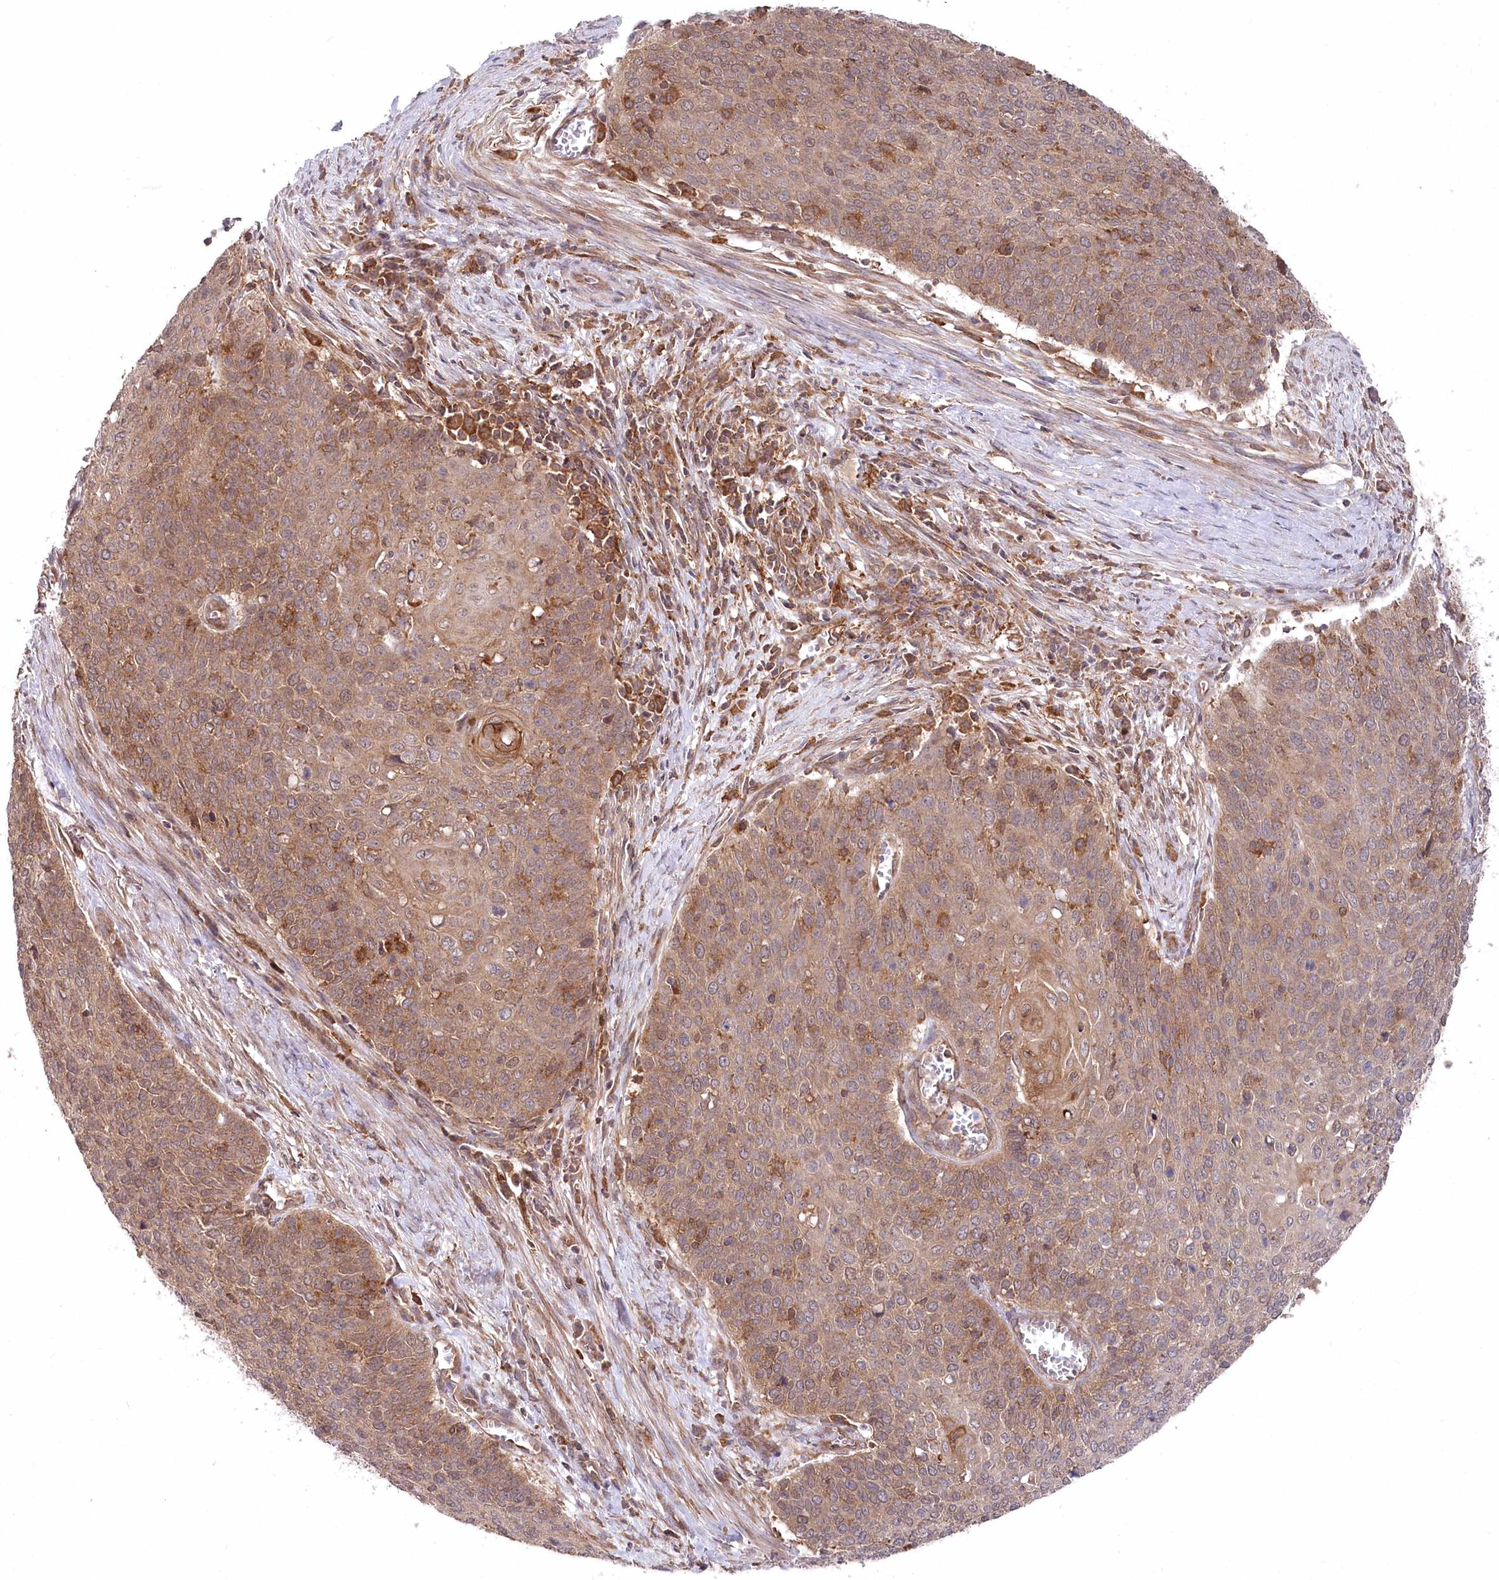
{"staining": {"intensity": "moderate", "quantity": ">75%", "location": "cytoplasmic/membranous"}, "tissue": "cervical cancer", "cell_type": "Tumor cells", "image_type": "cancer", "snomed": [{"axis": "morphology", "description": "Squamous cell carcinoma, NOS"}, {"axis": "topography", "description": "Cervix"}], "caption": "Cervical squamous cell carcinoma stained with IHC shows moderate cytoplasmic/membranous staining in approximately >75% of tumor cells. (Brightfield microscopy of DAB IHC at high magnification).", "gene": "PPP1R21", "patient": {"sex": "female", "age": 39}}